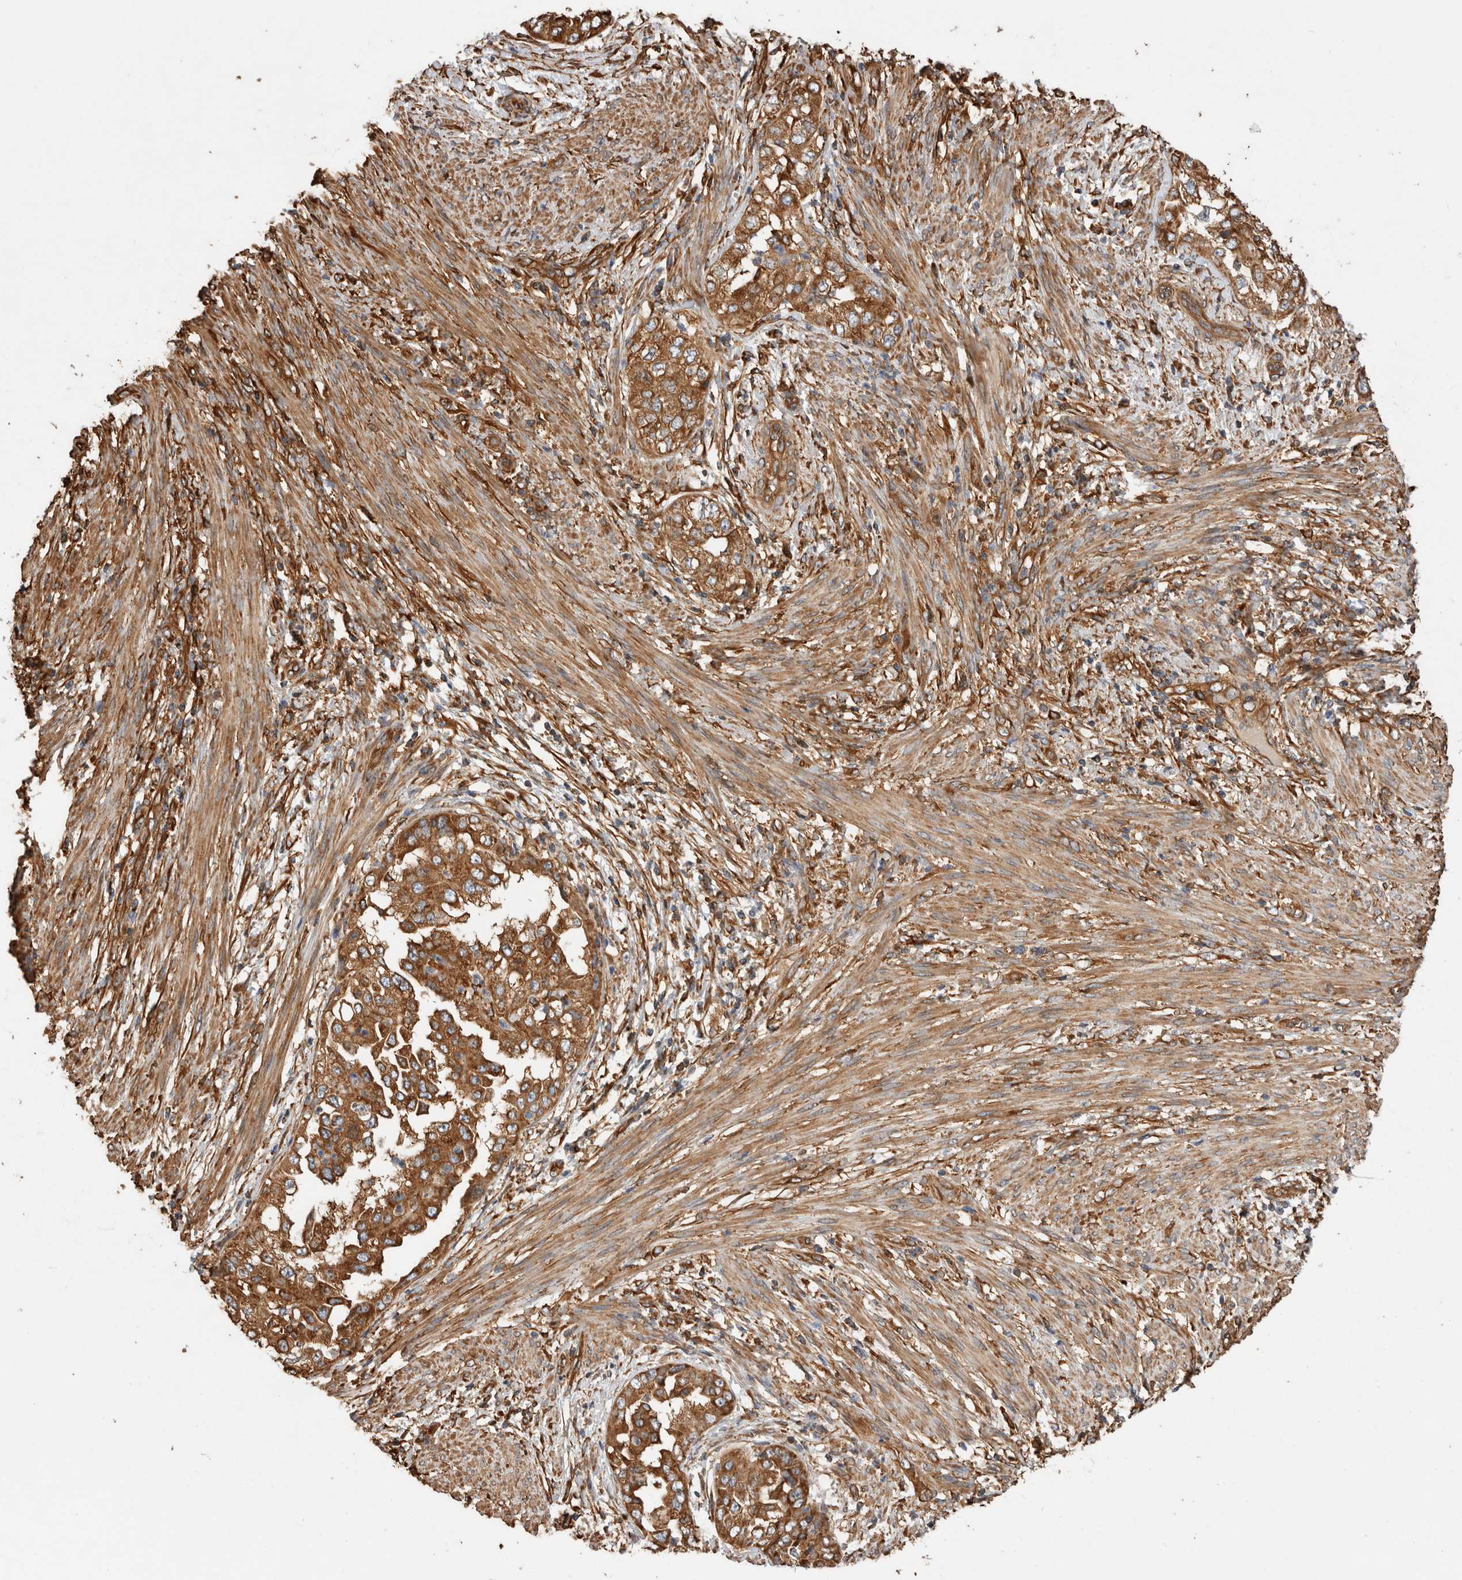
{"staining": {"intensity": "moderate", "quantity": ">75%", "location": "cytoplasmic/membranous"}, "tissue": "endometrial cancer", "cell_type": "Tumor cells", "image_type": "cancer", "snomed": [{"axis": "morphology", "description": "Adenocarcinoma, NOS"}, {"axis": "topography", "description": "Endometrium"}], "caption": "An IHC photomicrograph of tumor tissue is shown. Protein staining in brown labels moderate cytoplasmic/membranous positivity in adenocarcinoma (endometrial) within tumor cells. Using DAB (3,3'-diaminobenzidine) (brown) and hematoxylin (blue) stains, captured at high magnification using brightfield microscopy.", "gene": "ZNF397", "patient": {"sex": "female", "age": 85}}